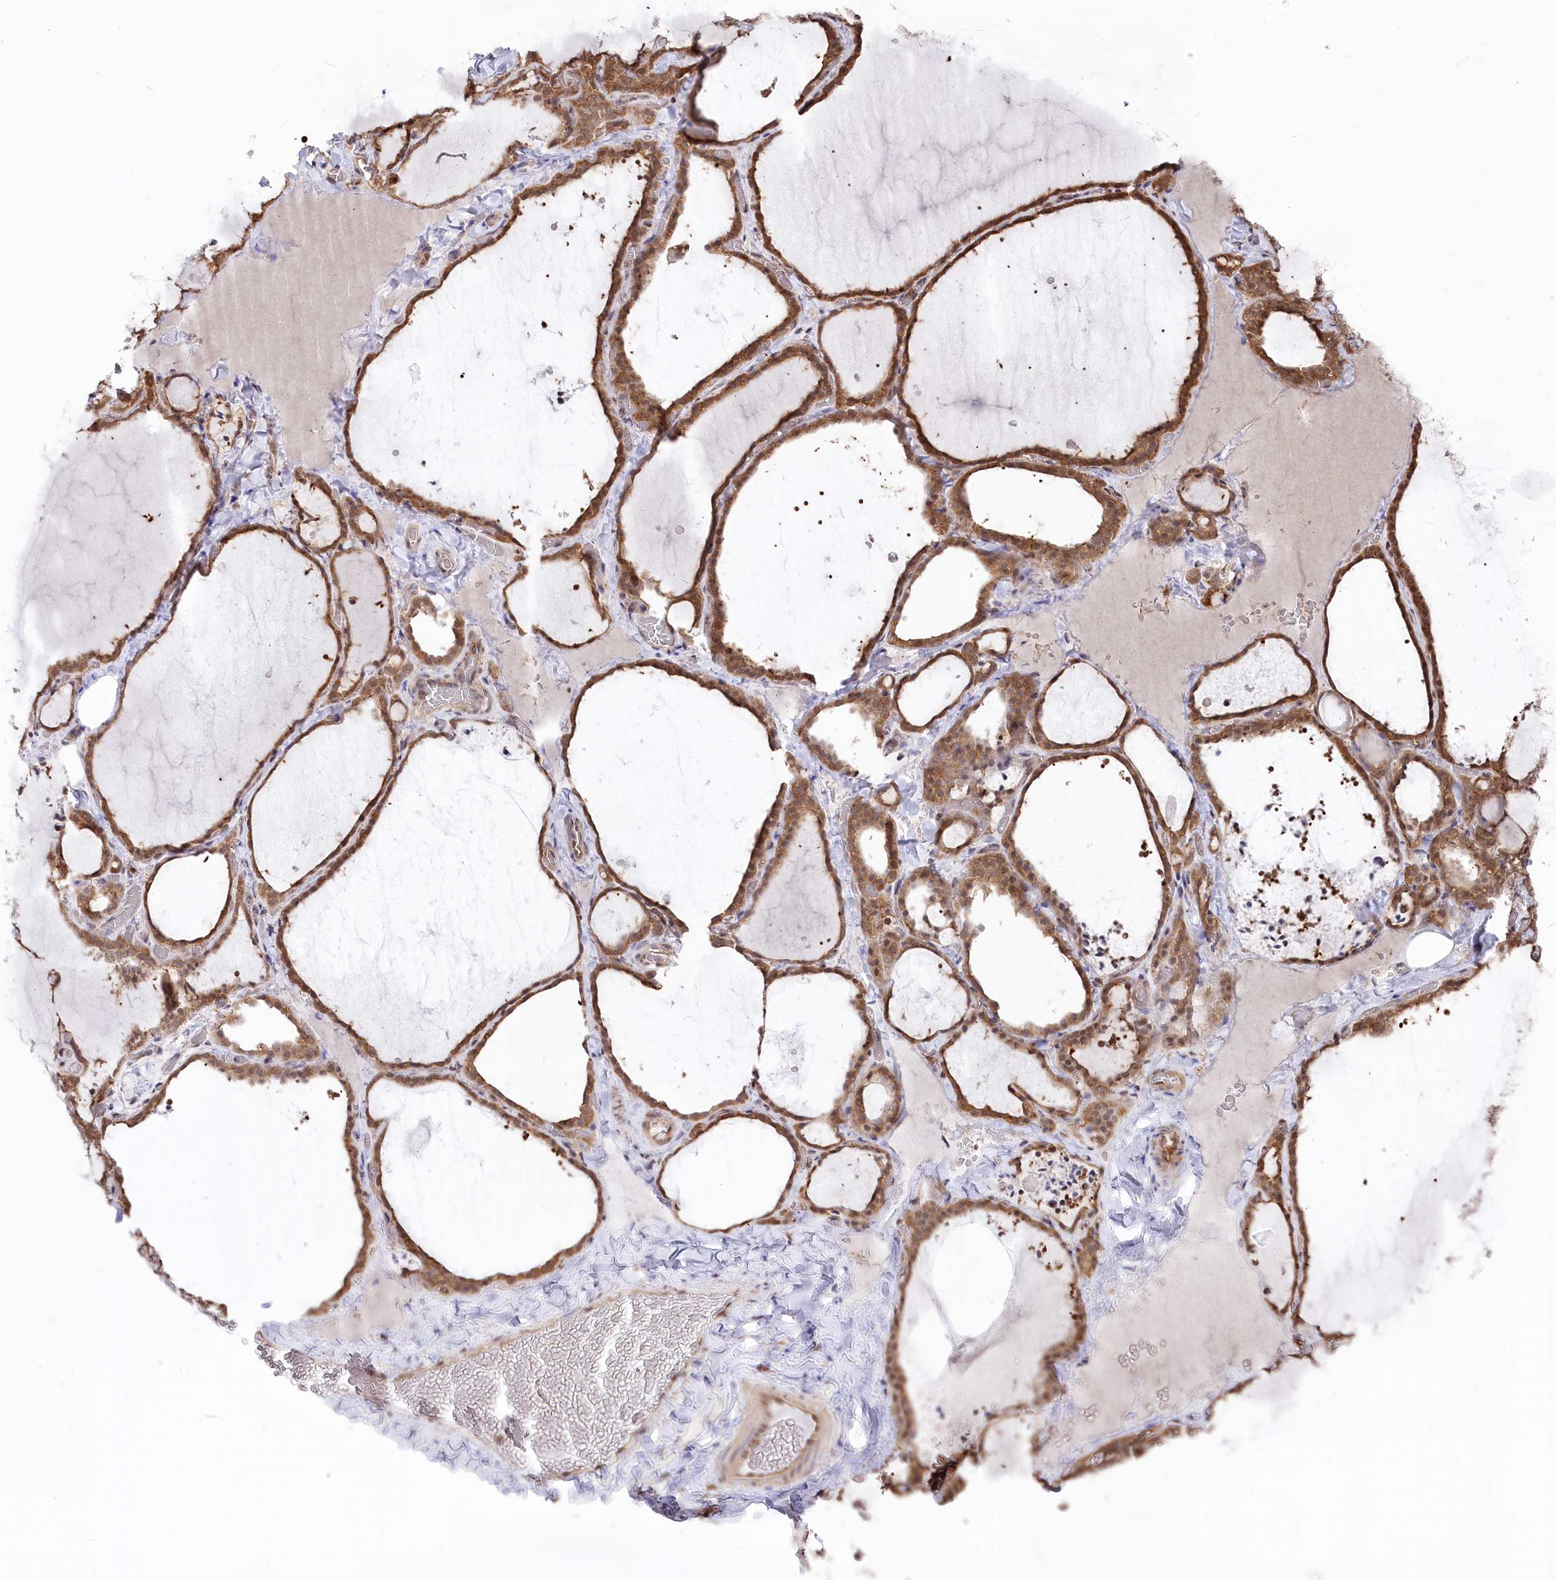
{"staining": {"intensity": "moderate", "quantity": ">75%", "location": "cytoplasmic/membranous,nuclear"}, "tissue": "thyroid gland", "cell_type": "Glandular cells", "image_type": "normal", "snomed": [{"axis": "morphology", "description": "Normal tissue, NOS"}, {"axis": "topography", "description": "Thyroid gland"}], "caption": "IHC (DAB) staining of benign thyroid gland reveals moderate cytoplasmic/membranous,nuclear protein staining in about >75% of glandular cells. Using DAB (brown) and hematoxylin (blue) stains, captured at high magnification using brightfield microscopy.", "gene": "PSMA1", "patient": {"sex": "female", "age": 22}}